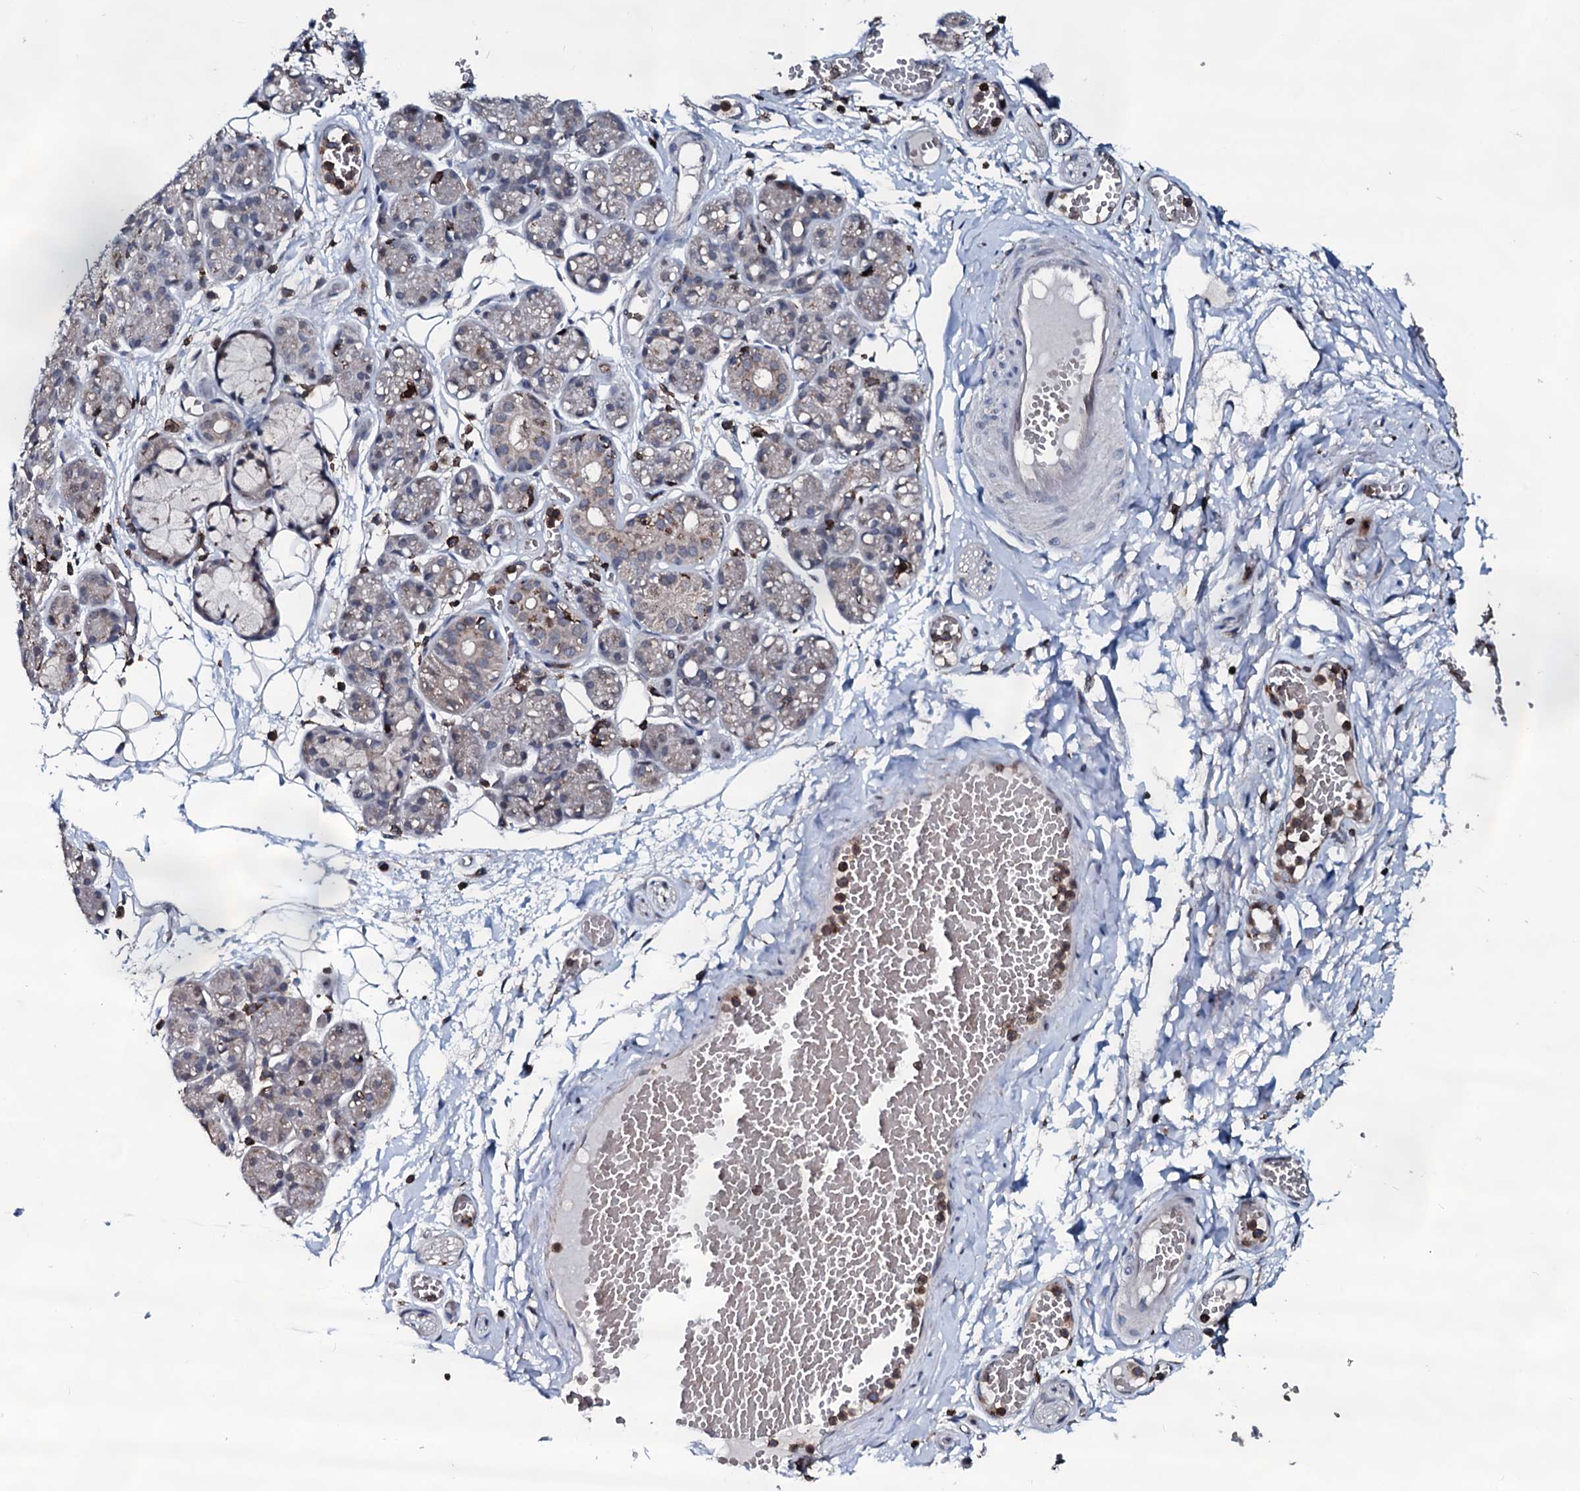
{"staining": {"intensity": "weak", "quantity": "<25%", "location": "cytoplasmic/membranous,nuclear"}, "tissue": "salivary gland", "cell_type": "Glandular cells", "image_type": "normal", "snomed": [{"axis": "morphology", "description": "Normal tissue, NOS"}, {"axis": "topography", "description": "Salivary gland"}], "caption": "Salivary gland was stained to show a protein in brown. There is no significant positivity in glandular cells. Nuclei are stained in blue.", "gene": "OGFOD2", "patient": {"sex": "male", "age": 63}}